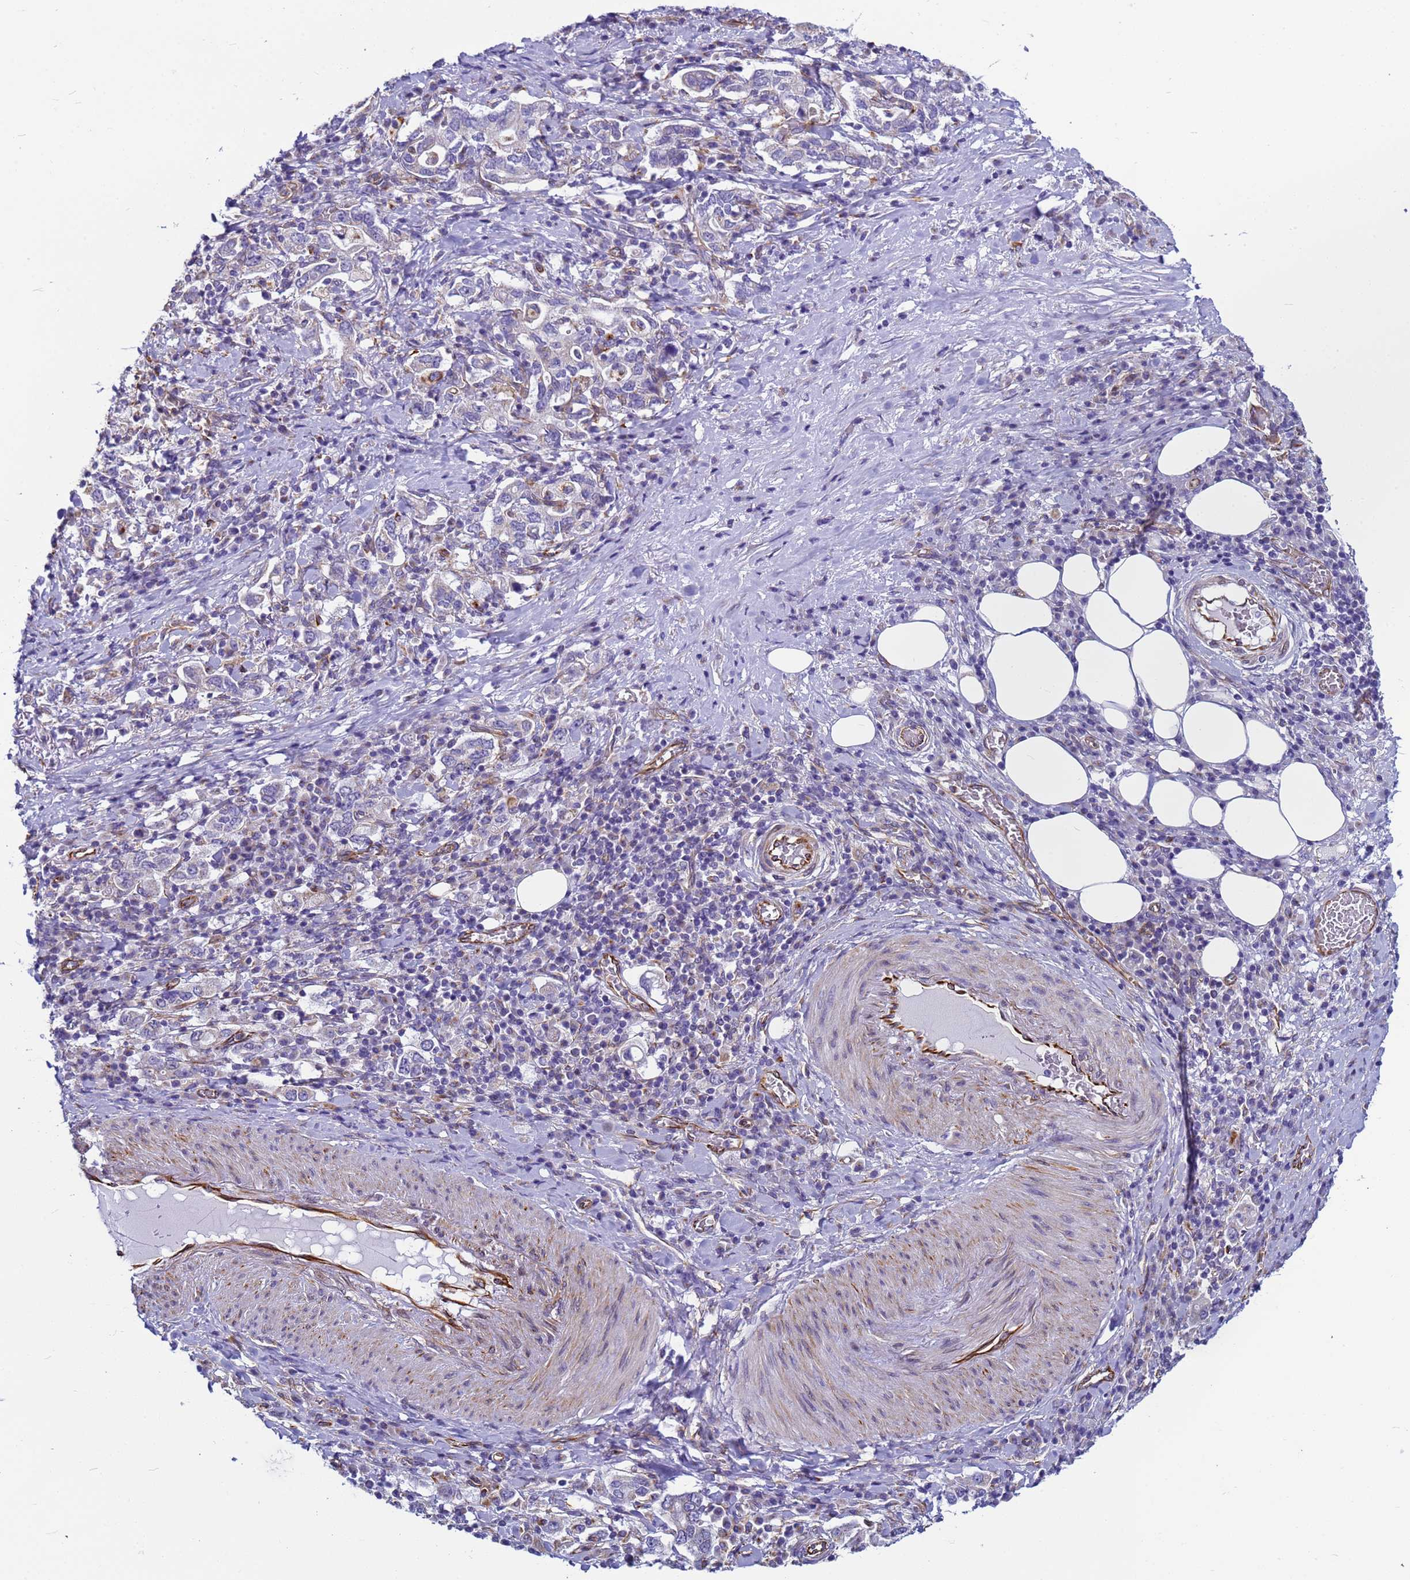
{"staining": {"intensity": "negative", "quantity": "none", "location": "none"}, "tissue": "stomach cancer", "cell_type": "Tumor cells", "image_type": "cancer", "snomed": [{"axis": "morphology", "description": "Adenocarcinoma, NOS"}, {"axis": "topography", "description": "Stomach, upper"}, {"axis": "topography", "description": "Stomach"}], "caption": "Immunohistochemistry of stomach adenocarcinoma displays no staining in tumor cells.", "gene": "UBXN2B", "patient": {"sex": "male", "age": 62}}